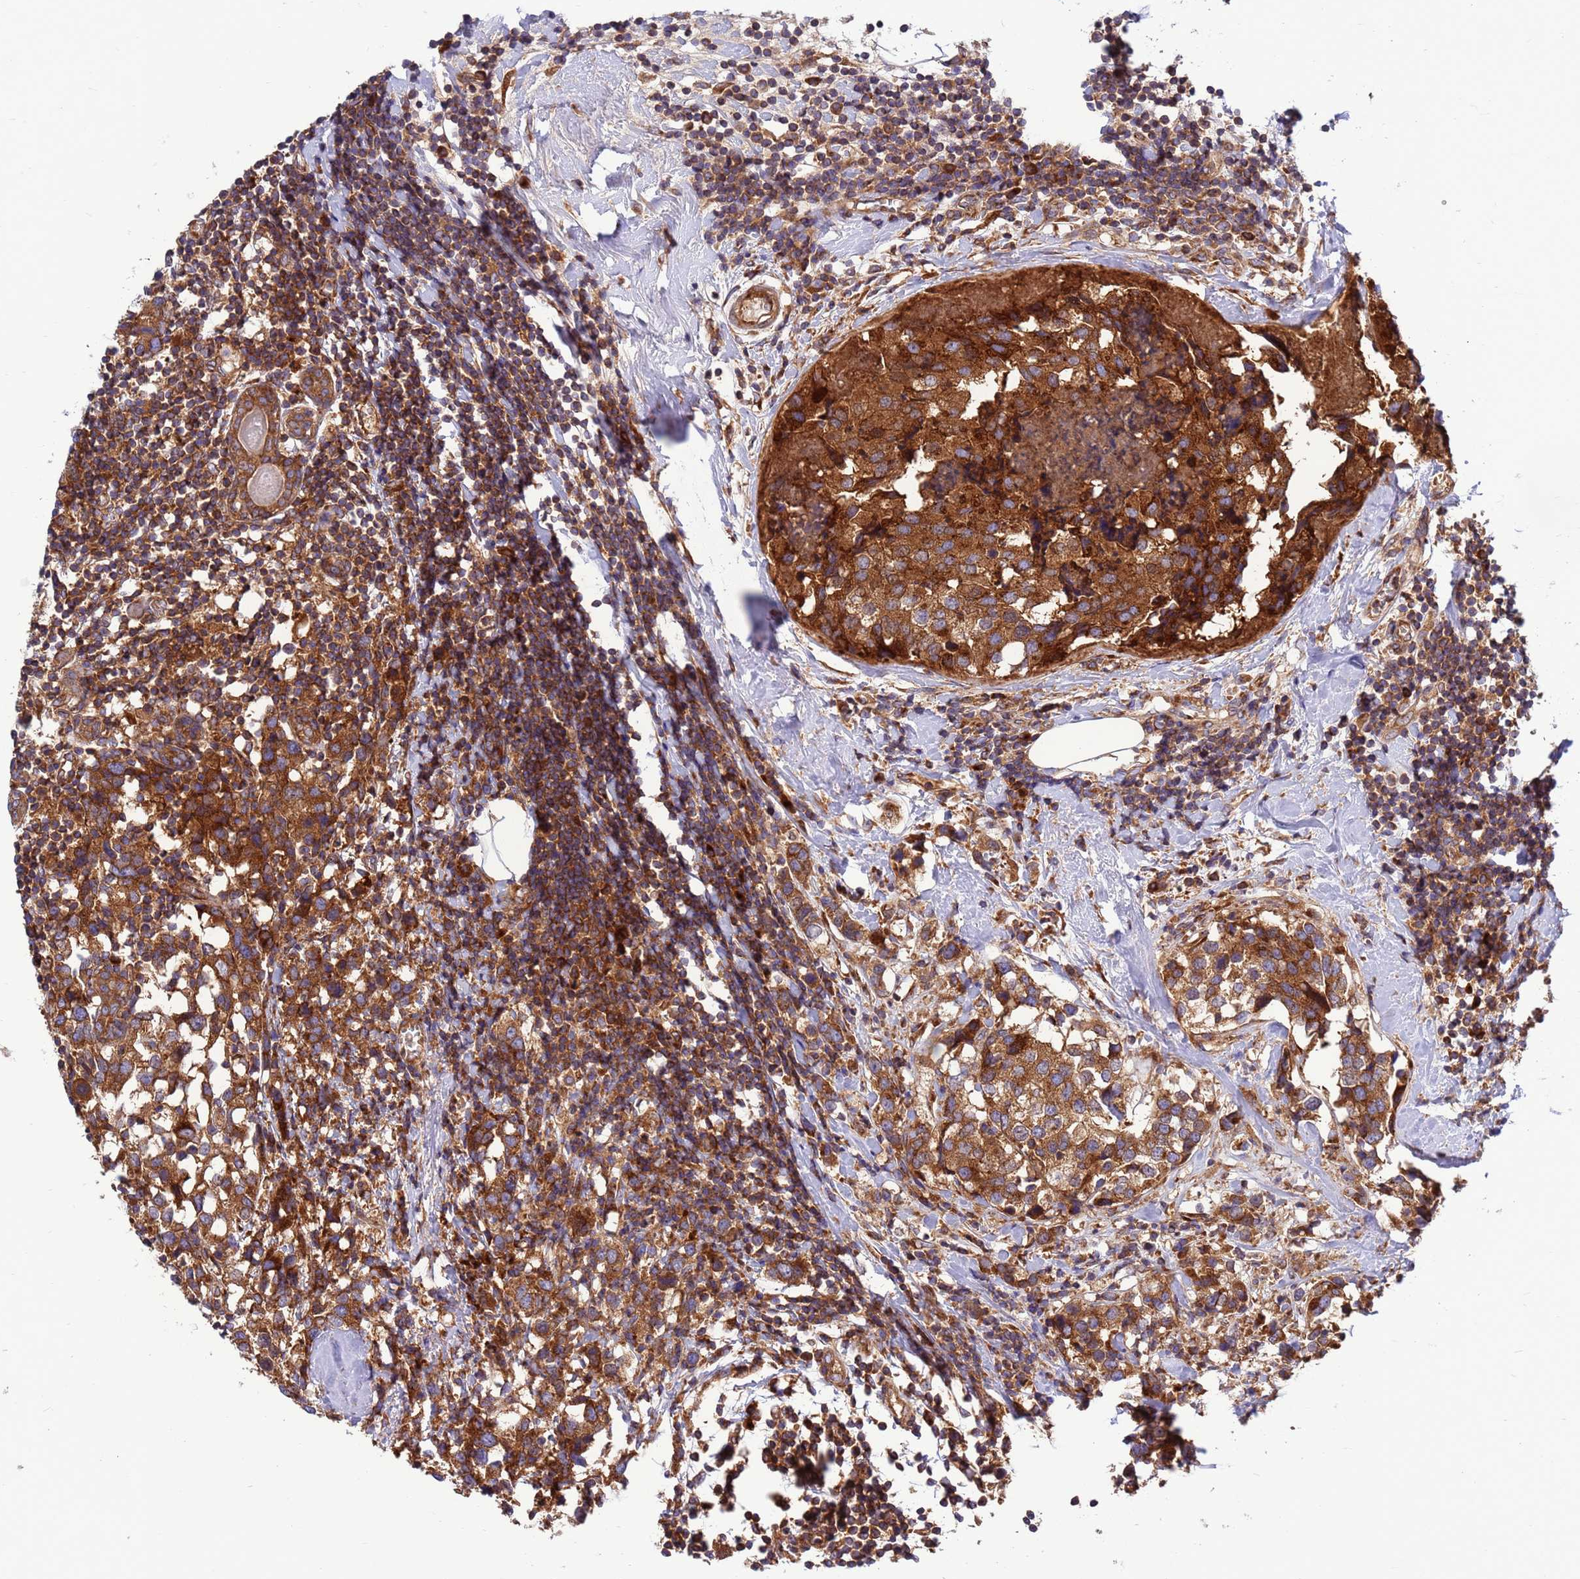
{"staining": {"intensity": "strong", "quantity": ">75%", "location": "cytoplasmic/membranous"}, "tissue": "breast cancer", "cell_type": "Tumor cells", "image_type": "cancer", "snomed": [{"axis": "morphology", "description": "Lobular carcinoma"}, {"axis": "topography", "description": "Breast"}], "caption": "An image of breast cancer stained for a protein reveals strong cytoplasmic/membranous brown staining in tumor cells. The protein of interest is stained brown, and the nuclei are stained in blue (DAB (3,3'-diaminobenzidine) IHC with brightfield microscopy, high magnification).", "gene": "ZC3HAV1", "patient": {"sex": "female", "age": 59}}